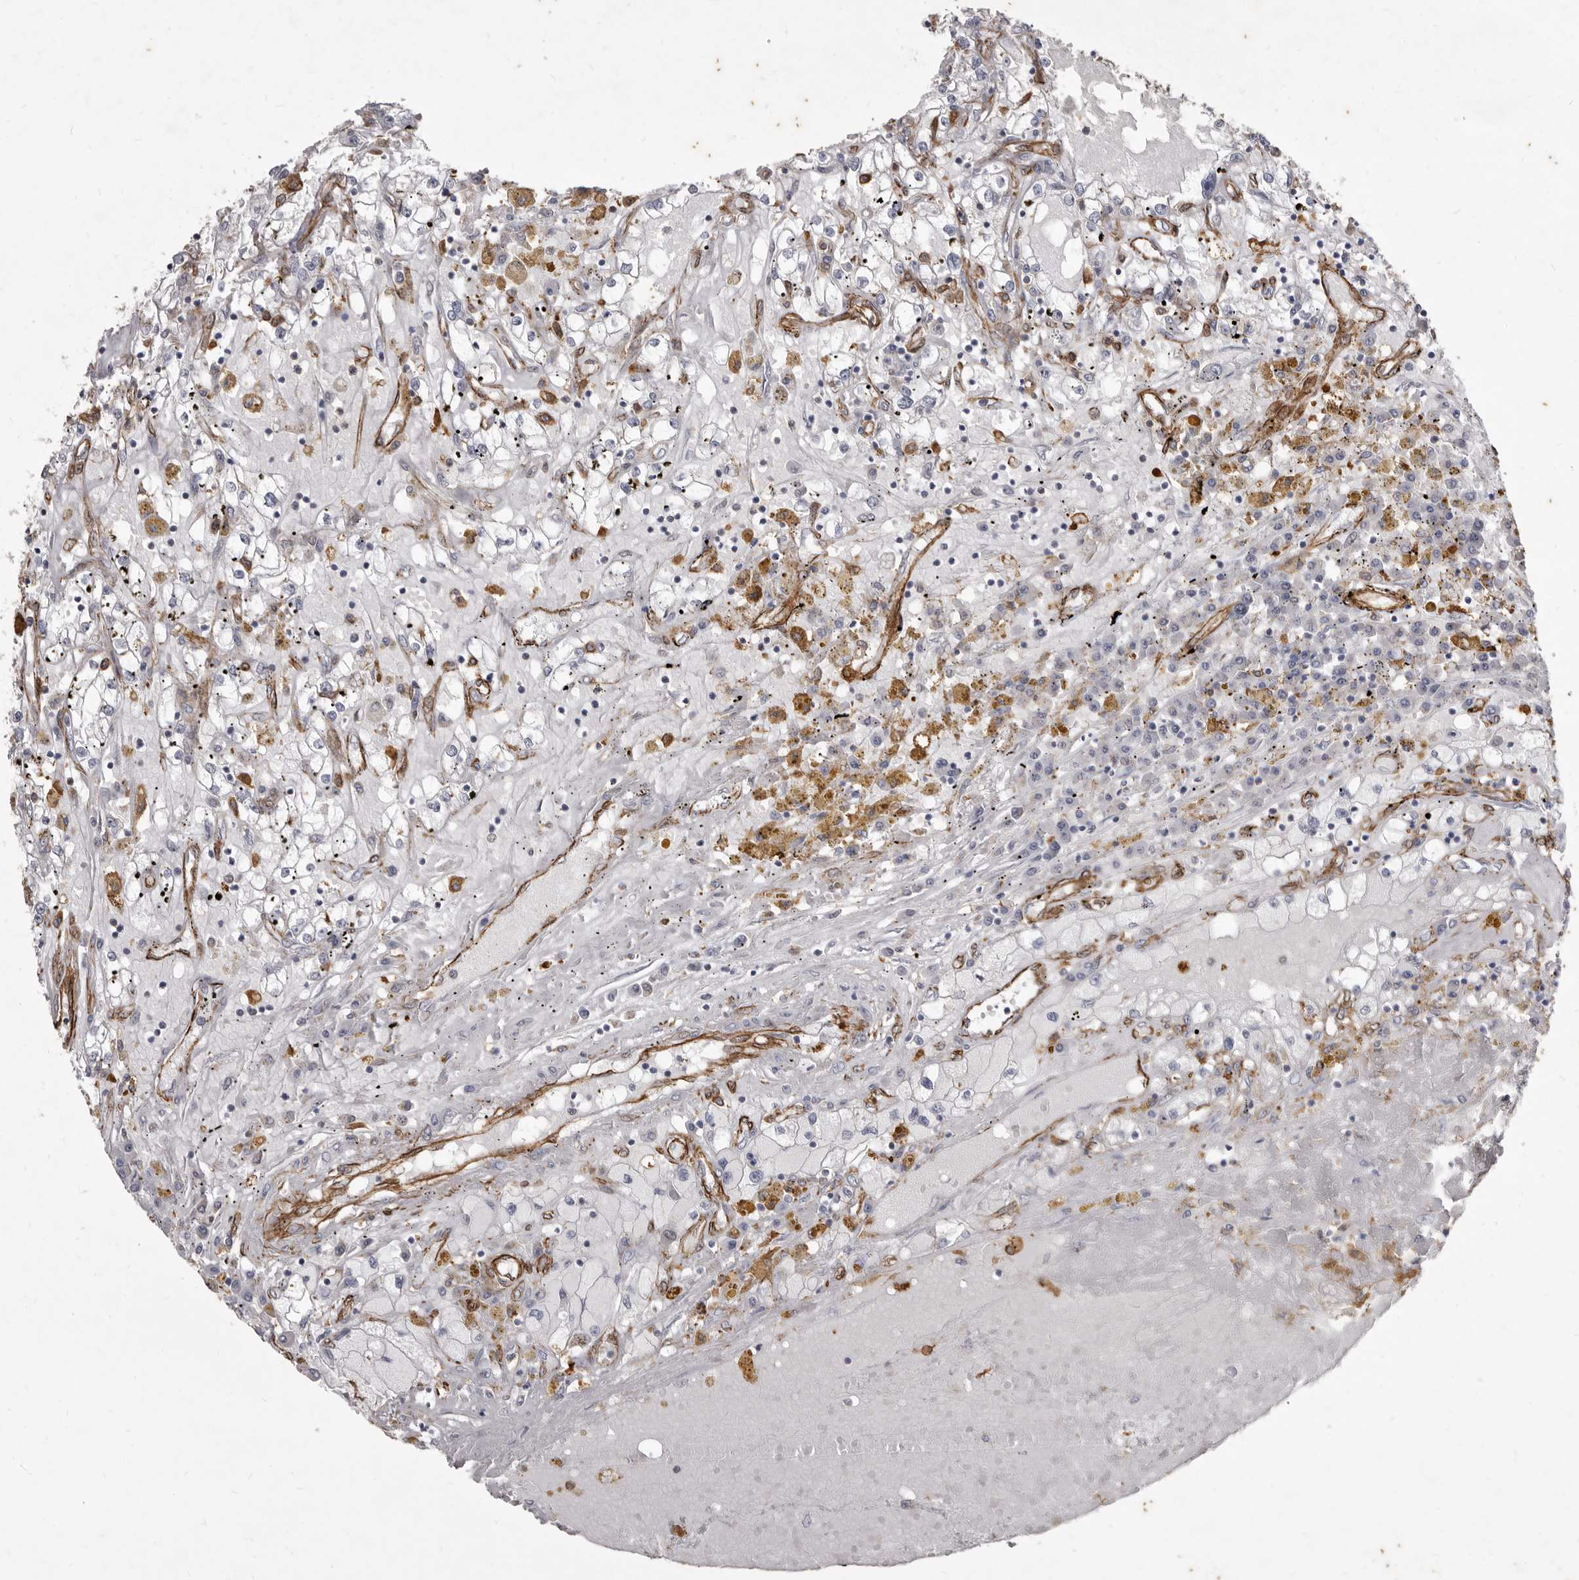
{"staining": {"intensity": "negative", "quantity": "none", "location": "none"}, "tissue": "renal cancer", "cell_type": "Tumor cells", "image_type": "cancer", "snomed": [{"axis": "morphology", "description": "Adenocarcinoma, NOS"}, {"axis": "topography", "description": "Kidney"}], "caption": "Protein analysis of adenocarcinoma (renal) reveals no significant positivity in tumor cells.", "gene": "P2RX6", "patient": {"sex": "male", "age": 56}}